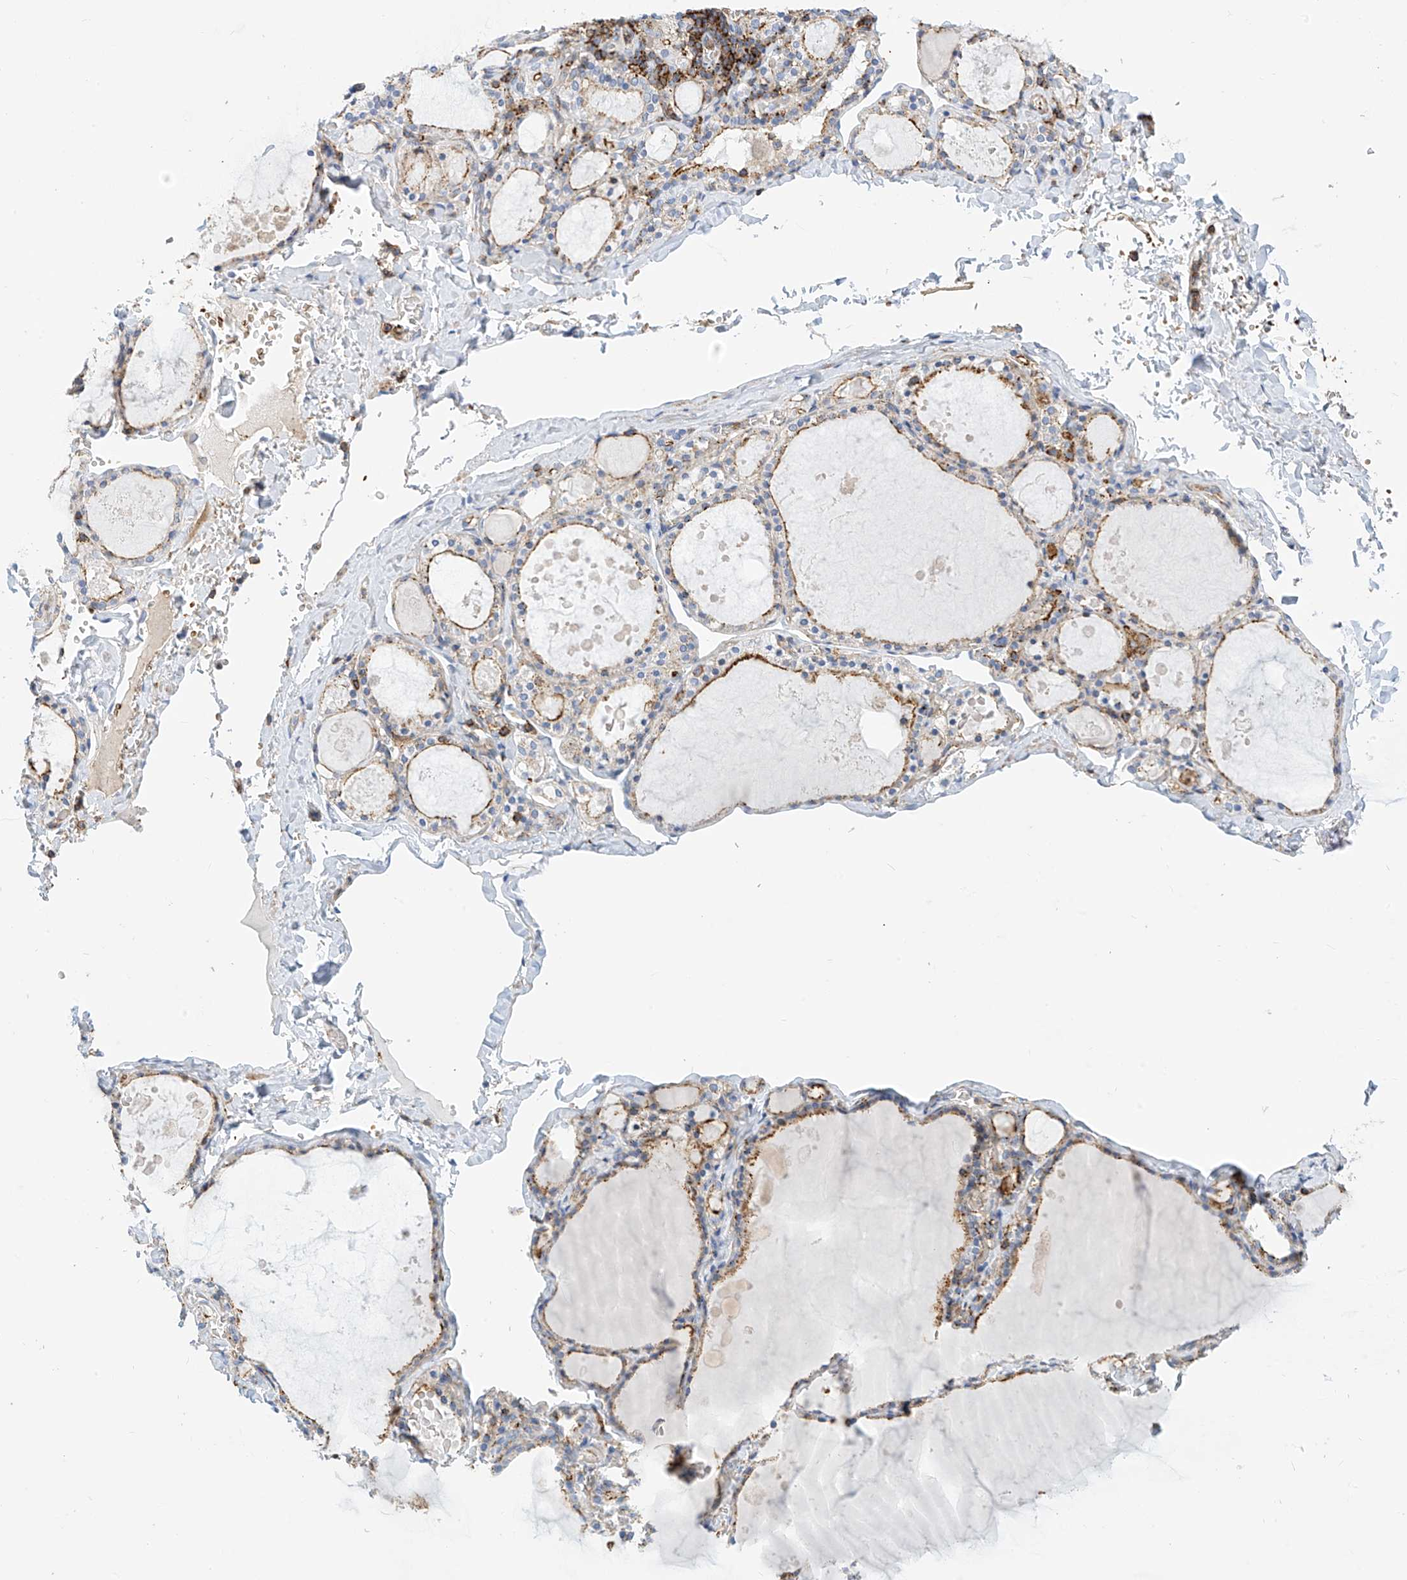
{"staining": {"intensity": "moderate", "quantity": "<25%", "location": "cytoplasmic/membranous"}, "tissue": "thyroid gland", "cell_type": "Glandular cells", "image_type": "normal", "snomed": [{"axis": "morphology", "description": "Normal tissue, NOS"}, {"axis": "topography", "description": "Thyroid gland"}], "caption": "Immunohistochemistry (IHC) of benign human thyroid gland exhibits low levels of moderate cytoplasmic/membranous staining in about <25% of glandular cells. (DAB IHC, brown staining for protein, blue staining for nuclei).", "gene": "TXNDC9", "patient": {"sex": "male", "age": 56}}